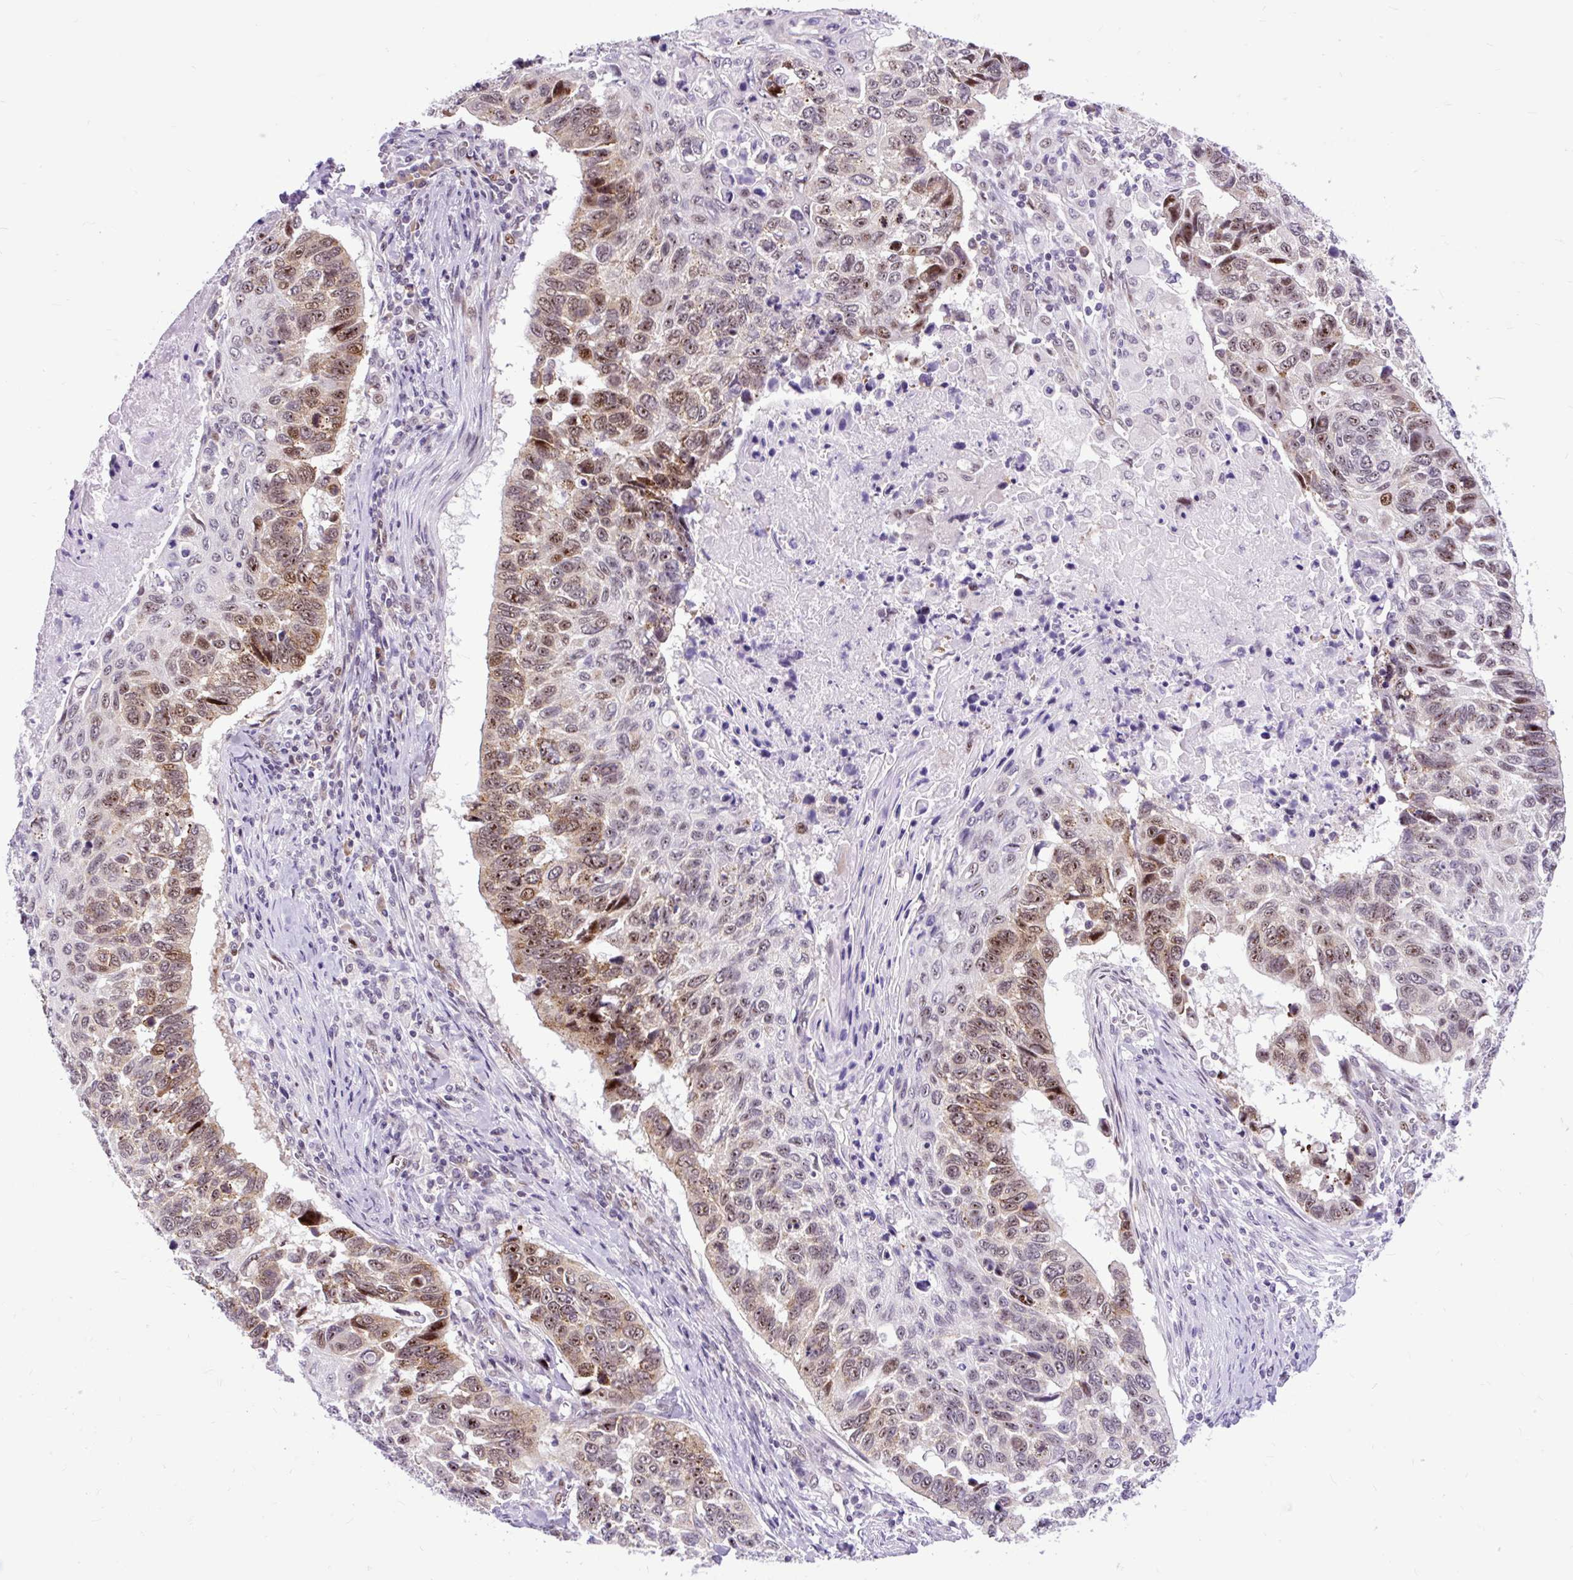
{"staining": {"intensity": "moderate", "quantity": ">75%", "location": "cytoplasmic/membranous,nuclear"}, "tissue": "lung cancer", "cell_type": "Tumor cells", "image_type": "cancer", "snomed": [{"axis": "morphology", "description": "Squamous cell carcinoma, NOS"}, {"axis": "topography", "description": "Lung"}], "caption": "Human lung cancer stained with a protein marker shows moderate staining in tumor cells.", "gene": "CLK2", "patient": {"sex": "male", "age": 62}}